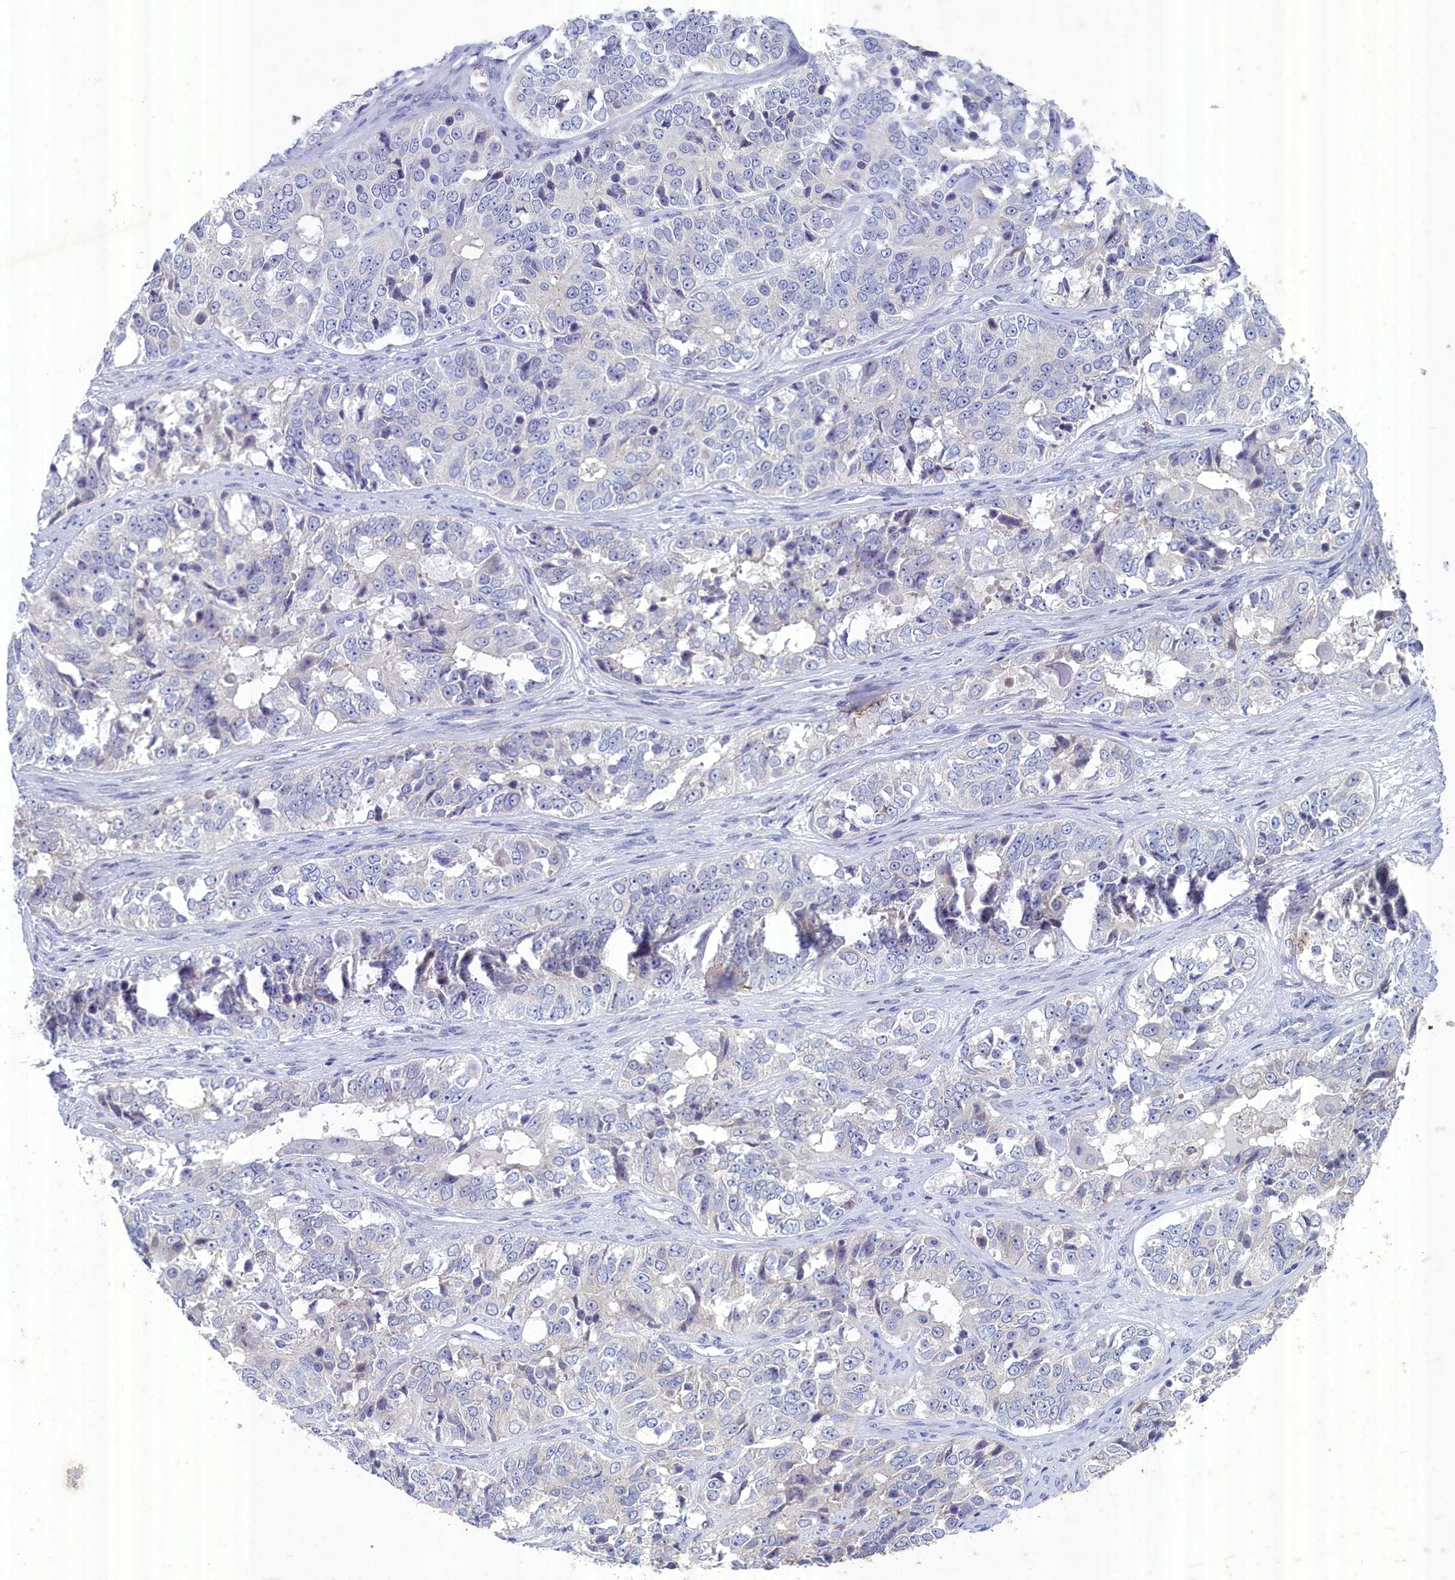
{"staining": {"intensity": "negative", "quantity": "none", "location": "none"}, "tissue": "ovarian cancer", "cell_type": "Tumor cells", "image_type": "cancer", "snomed": [{"axis": "morphology", "description": "Carcinoma, endometroid"}, {"axis": "topography", "description": "Ovary"}], "caption": "Tumor cells show no significant protein expression in ovarian cancer.", "gene": "WDR76", "patient": {"sex": "female", "age": 51}}